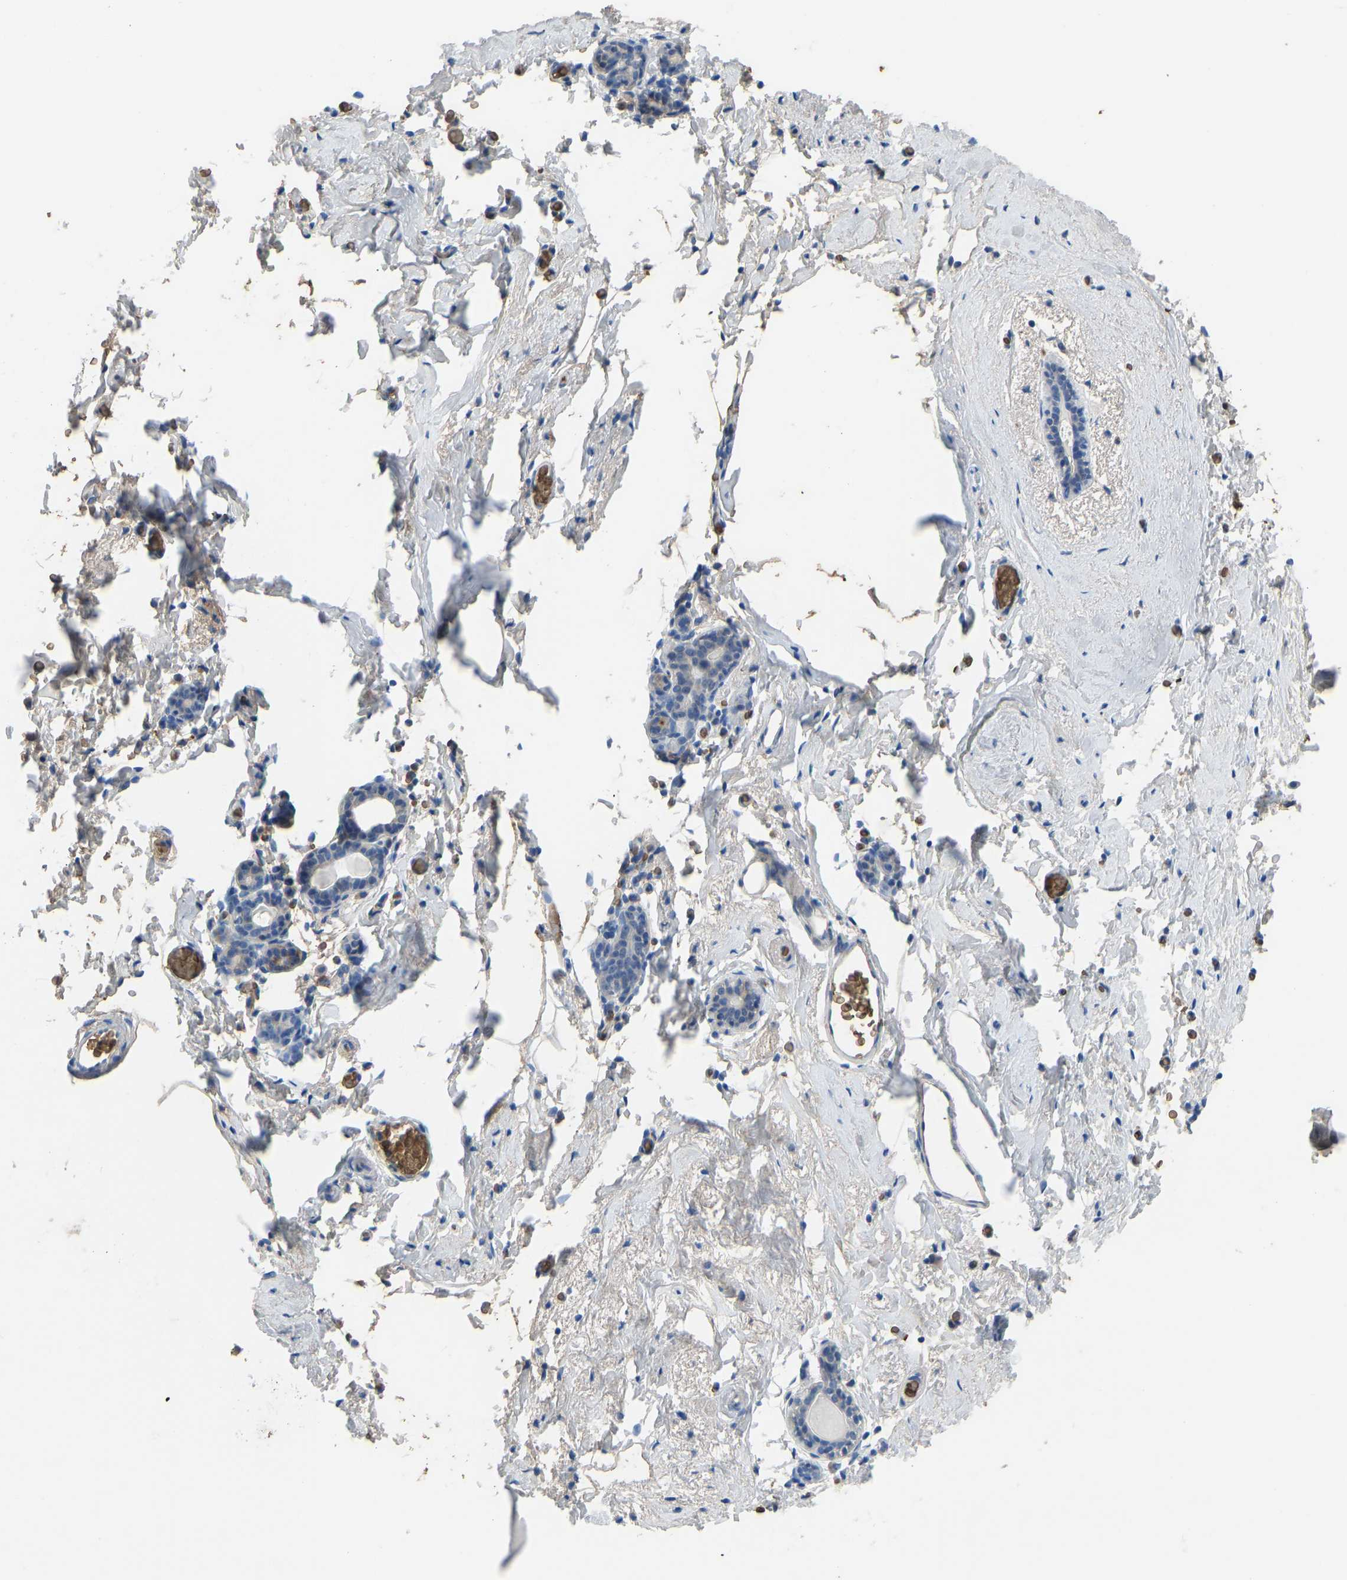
{"staining": {"intensity": "negative", "quantity": "none", "location": "none"}, "tissue": "breast", "cell_type": "Adipocytes", "image_type": "normal", "snomed": [{"axis": "morphology", "description": "Normal tissue, NOS"}, {"axis": "topography", "description": "Breast"}], "caption": "Immunohistochemistry image of normal human breast stained for a protein (brown), which demonstrates no expression in adipocytes.", "gene": "PIGS", "patient": {"sex": "female", "age": 62}}